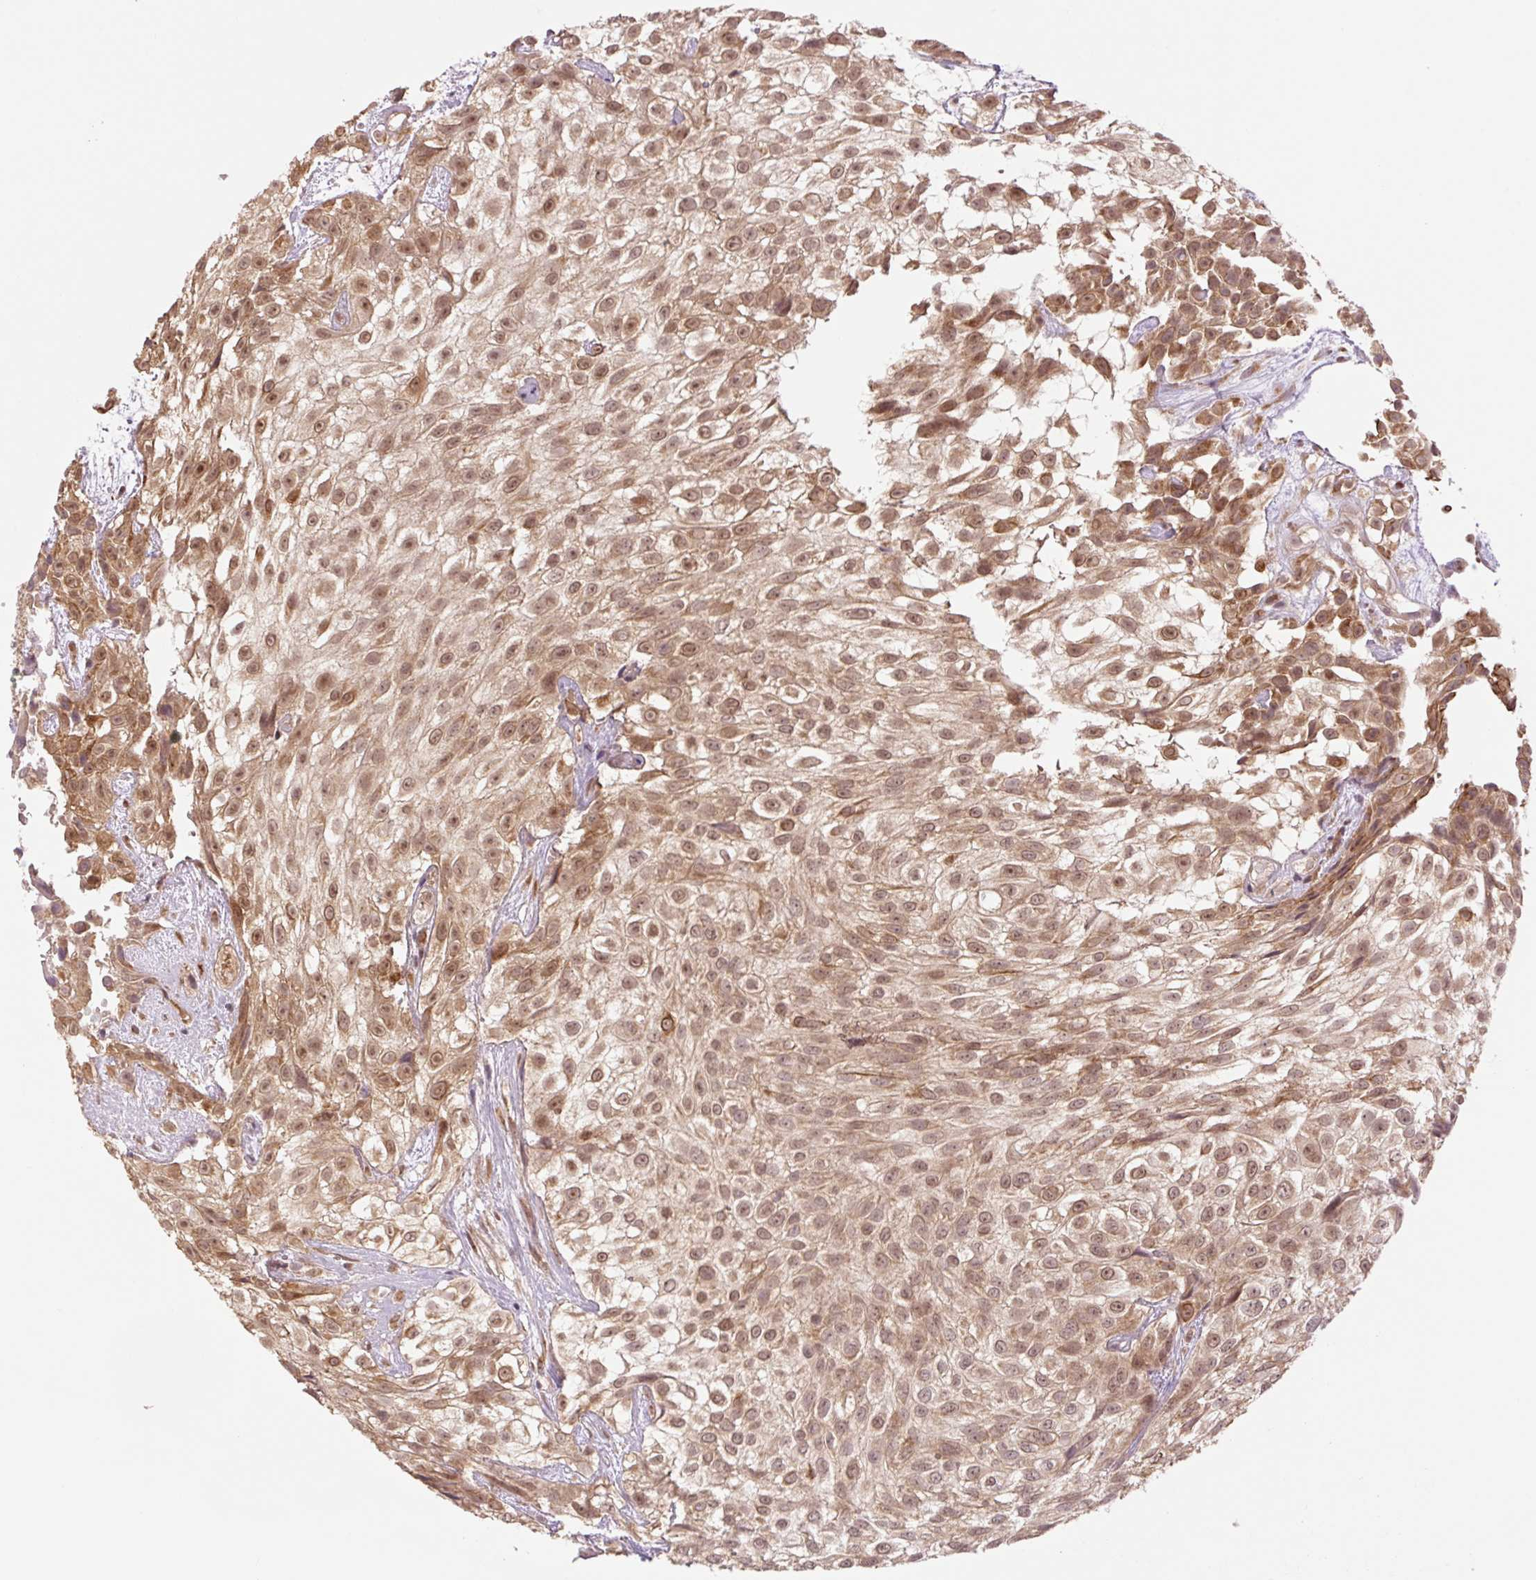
{"staining": {"intensity": "moderate", "quantity": ">75%", "location": "cytoplasmic/membranous,nuclear"}, "tissue": "urothelial cancer", "cell_type": "Tumor cells", "image_type": "cancer", "snomed": [{"axis": "morphology", "description": "Urothelial carcinoma, High grade"}, {"axis": "topography", "description": "Urinary bladder"}], "caption": "This histopathology image shows urothelial carcinoma (high-grade) stained with immunohistochemistry to label a protein in brown. The cytoplasmic/membranous and nuclear of tumor cells show moderate positivity for the protein. Nuclei are counter-stained blue.", "gene": "YJU2B", "patient": {"sex": "male", "age": 56}}